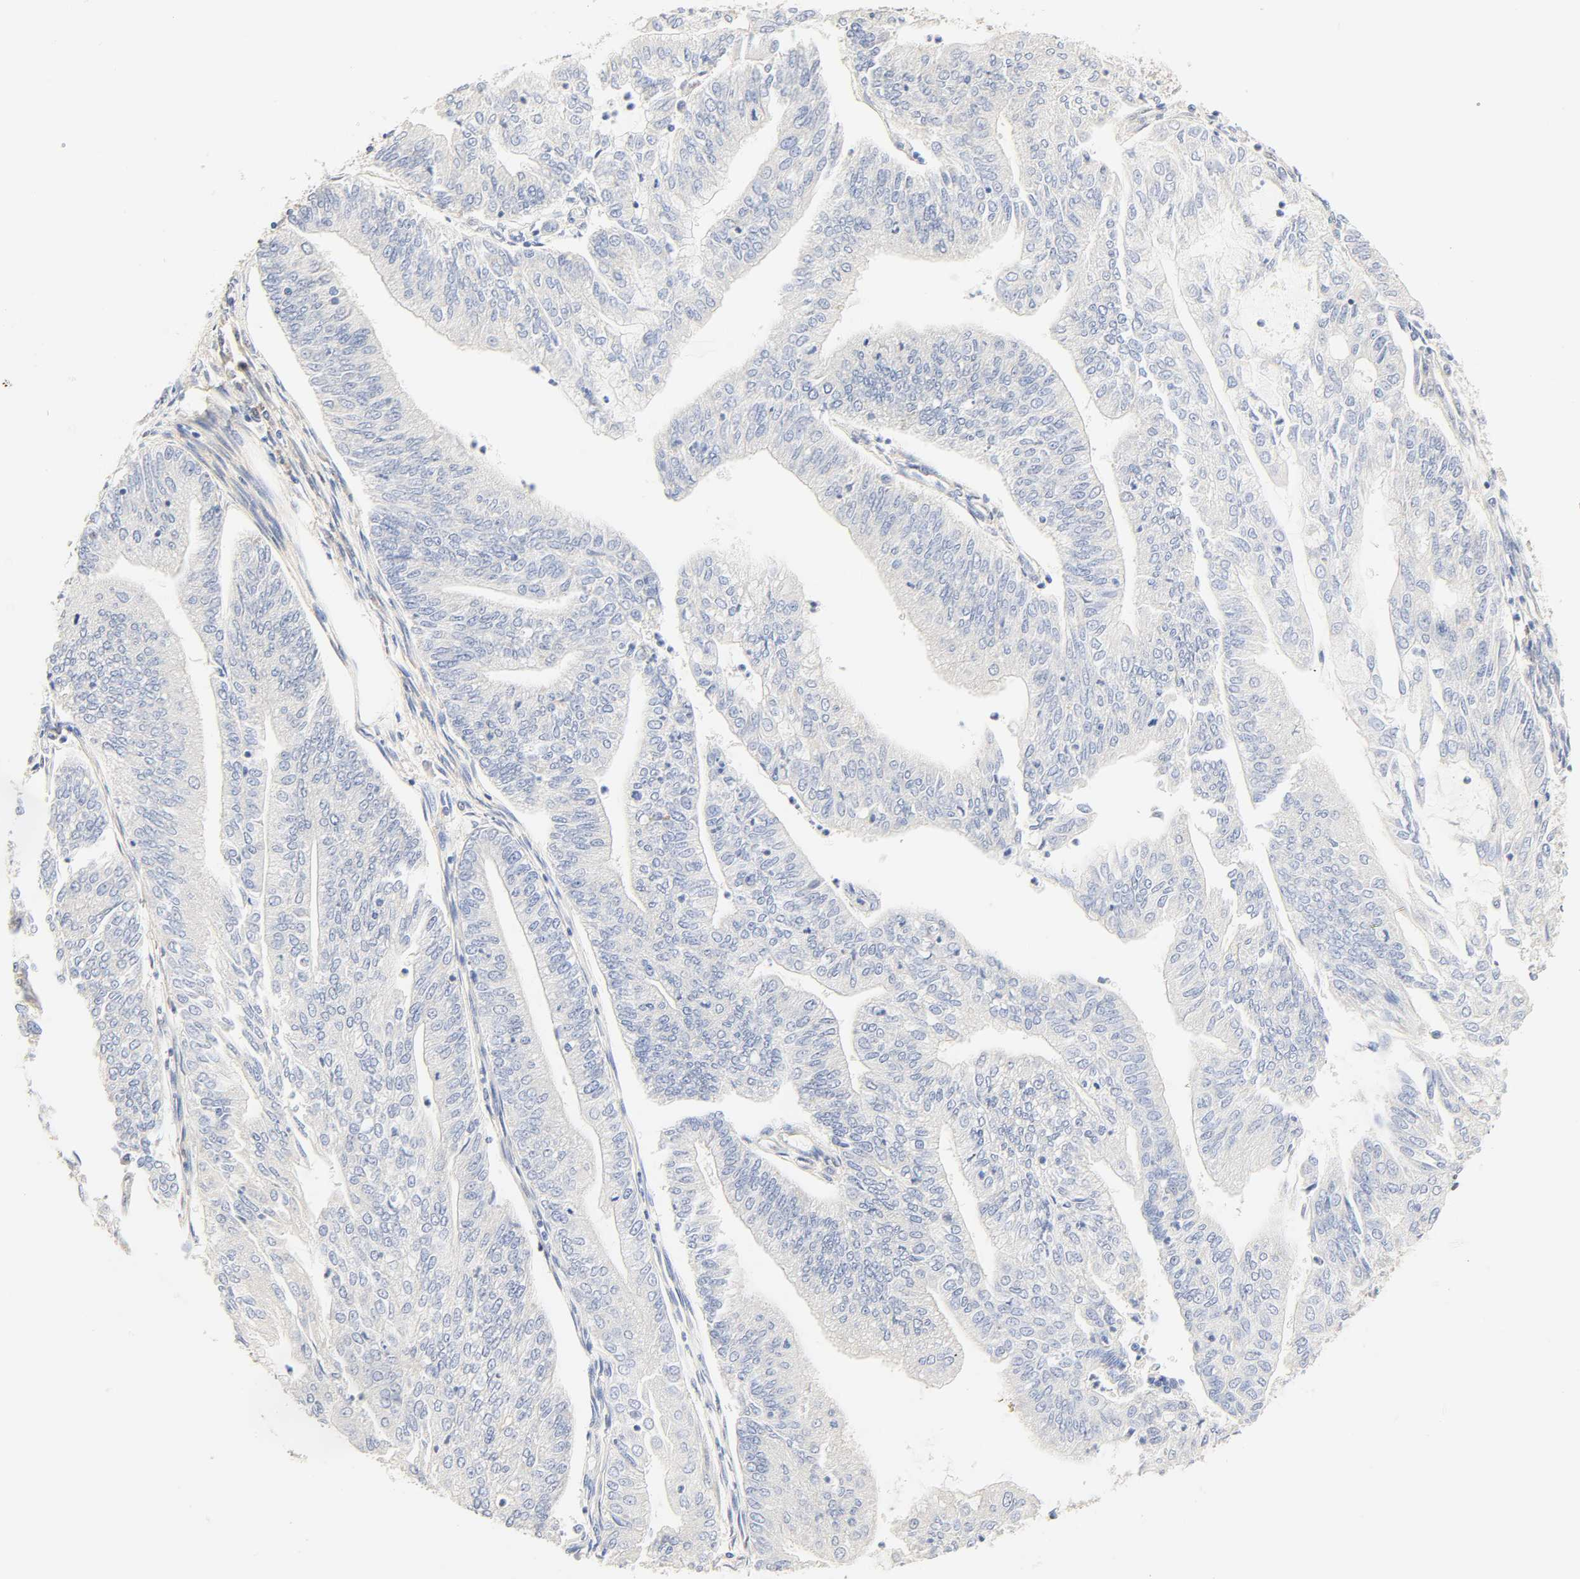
{"staining": {"intensity": "negative", "quantity": "none", "location": "none"}, "tissue": "endometrial cancer", "cell_type": "Tumor cells", "image_type": "cancer", "snomed": [{"axis": "morphology", "description": "Adenocarcinoma, NOS"}, {"axis": "topography", "description": "Endometrium"}], "caption": "Tumor cells are negative for protein expression in human endometrial cancer. Brightfield microscopy of immunohistochemistry (IHC) stained with DAB (3,3'-diaminobenzidine) (brown) and hematoxylin (blue), captured at high magnification.", "gene": "BORCS8-MEF2B", "patient": {"sex": "female", "age": 59}}